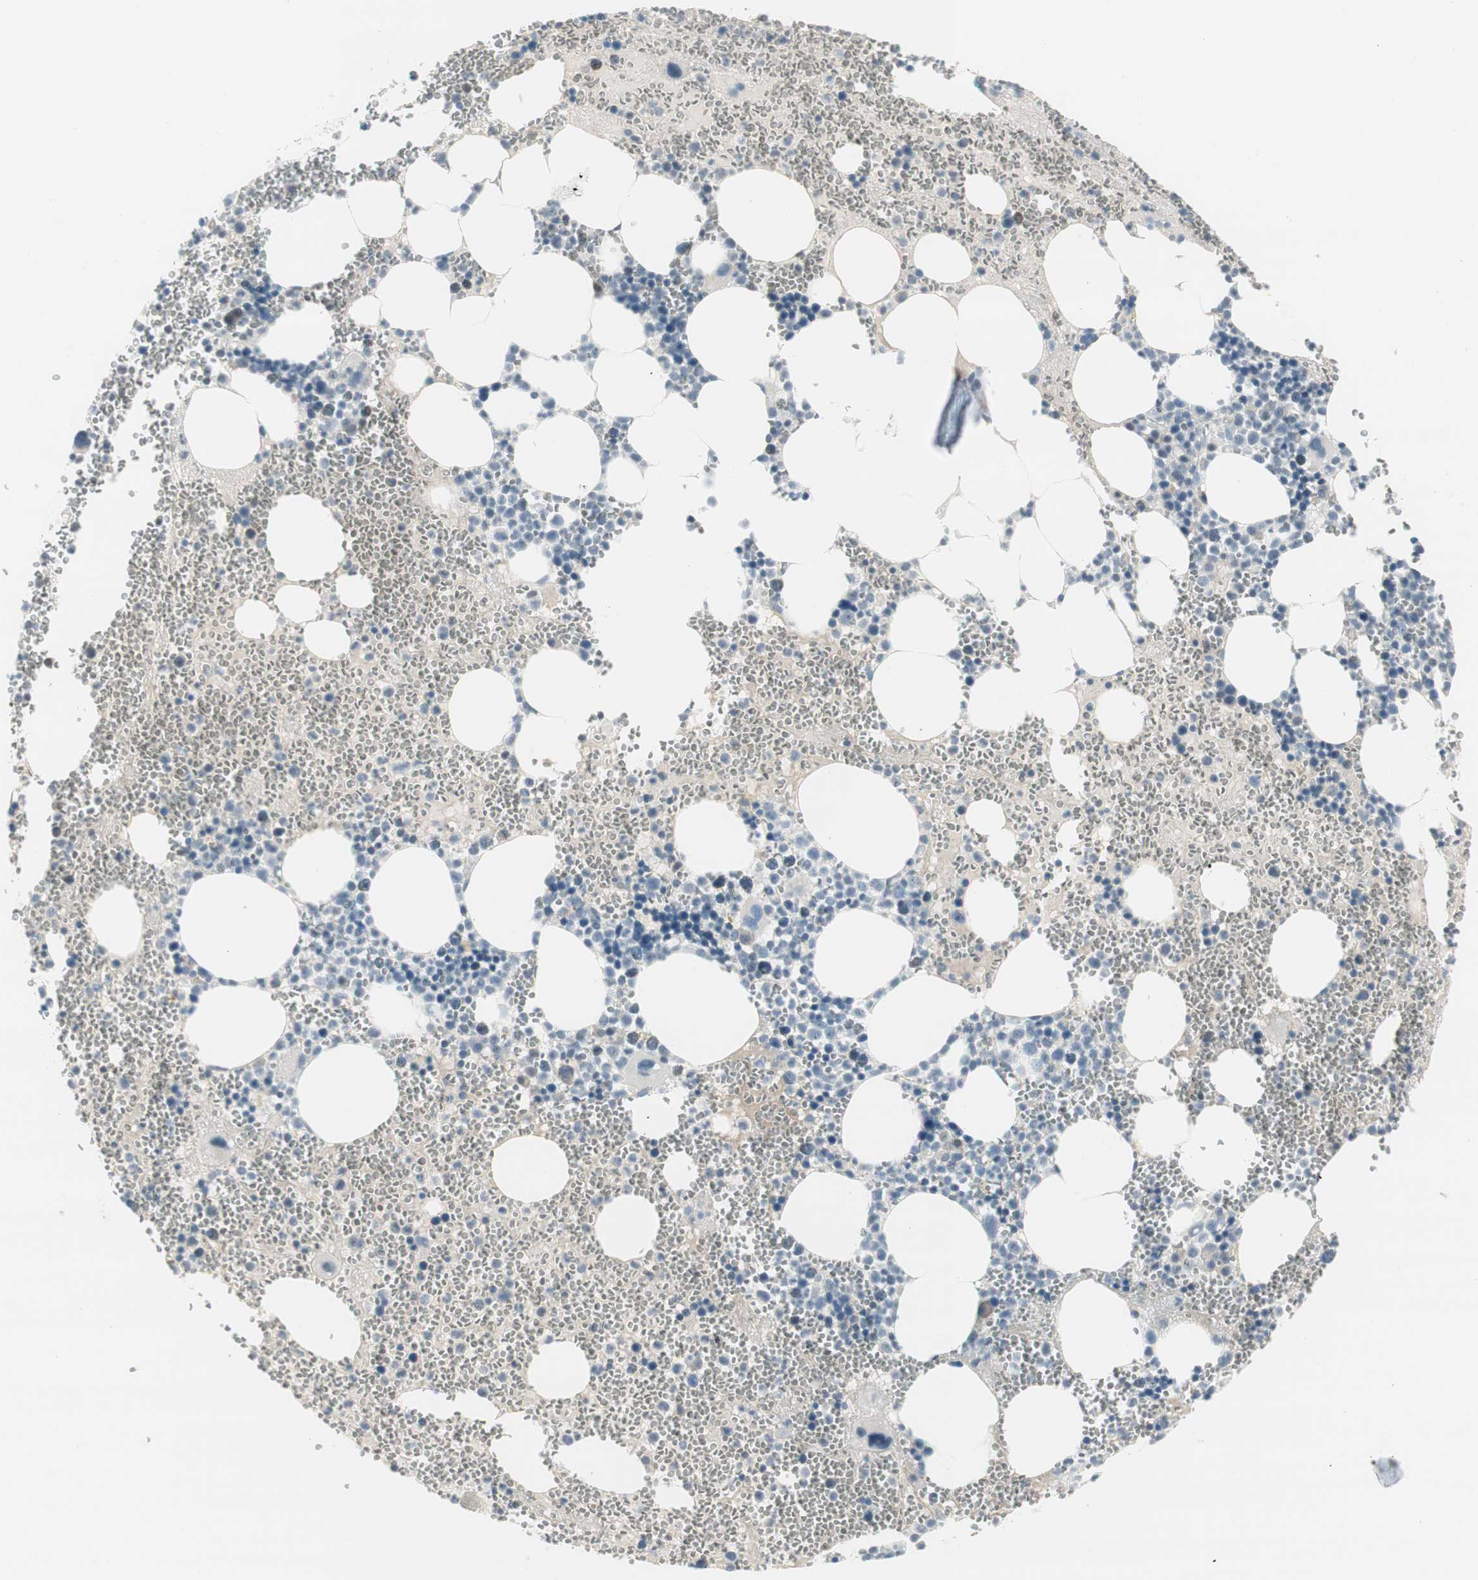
{"staining": {"intensity": "negative", "quantity": "none", "location": "none"}, "tissue": "bone marrow", "cell_type": "Hematopoietic cells", "image_type": "normal", "snomed": [{"axis": "morphology", "description": "Normal tissue, NOS"}, {"axis": "morphology", "description": "Inflammation, NOS"}, {"axis": "topography", "description": "Bone marrow"}], "caption": "A high-resolution histopathology image shows immunohistochemistry (IHC) staining of unremarkable bone marrow, which reveals no significant expression in hematopoietic cells.", "gene": "EVA1A", "patient": {"sex": "female", "age": 76}}